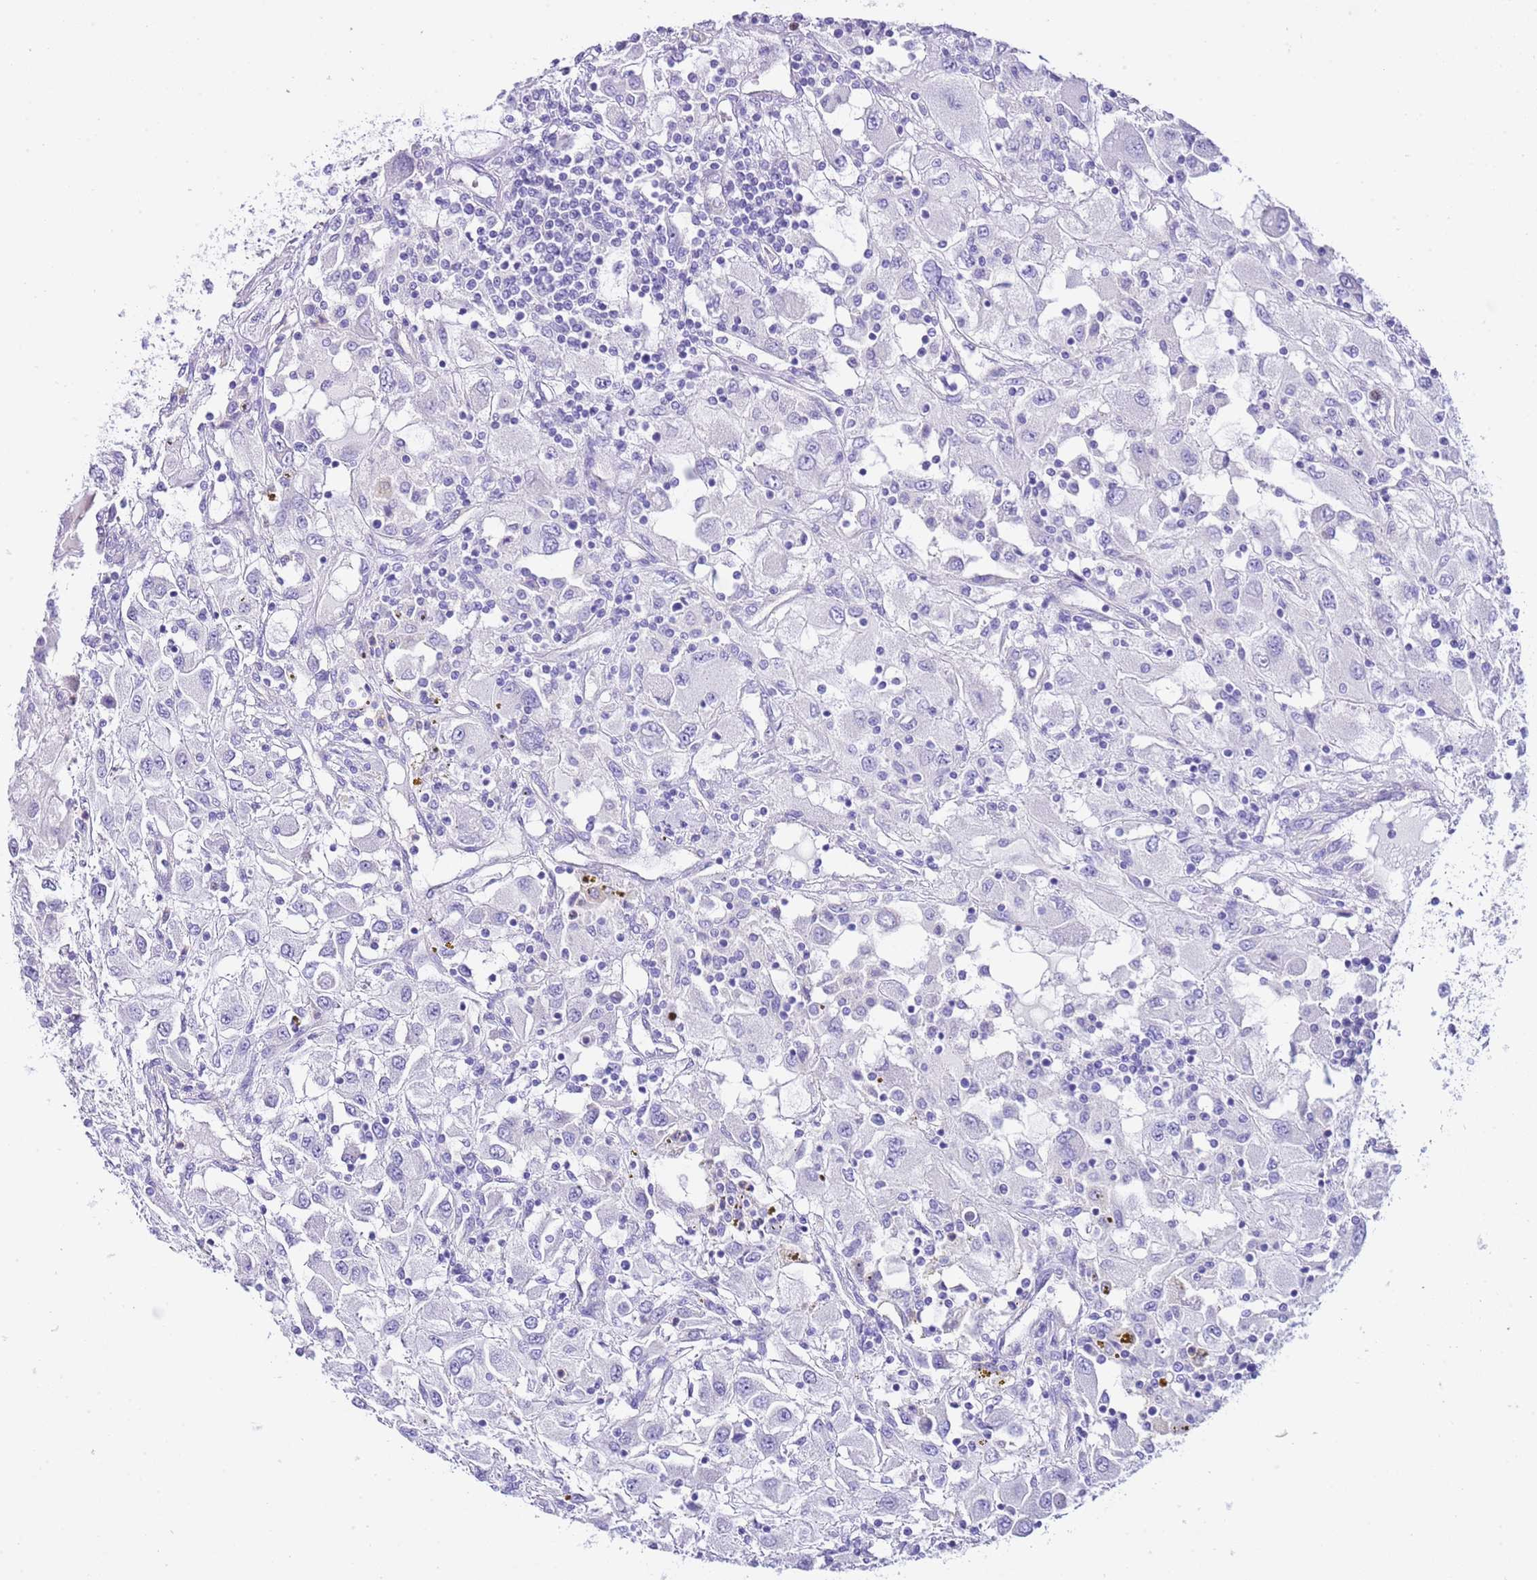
{"staining": {"intensity": "negative", "quantity": "none", "location": "none"}, "tissue": "renal cancer", "cell_type": "Tumor cells", "image_type": "cancer", "snomed": [{"axis": "morphology", "description": "Adenocarcinoma, NOS"}, {"axis": "topography", "description": "Kidney"}], "caption": "A photomicrograph of renal cancer stained for a protein displays no brown staining in tumor cells.", "gene": "BHLHA15", "patient": {"sex": "female", "age": 67}}